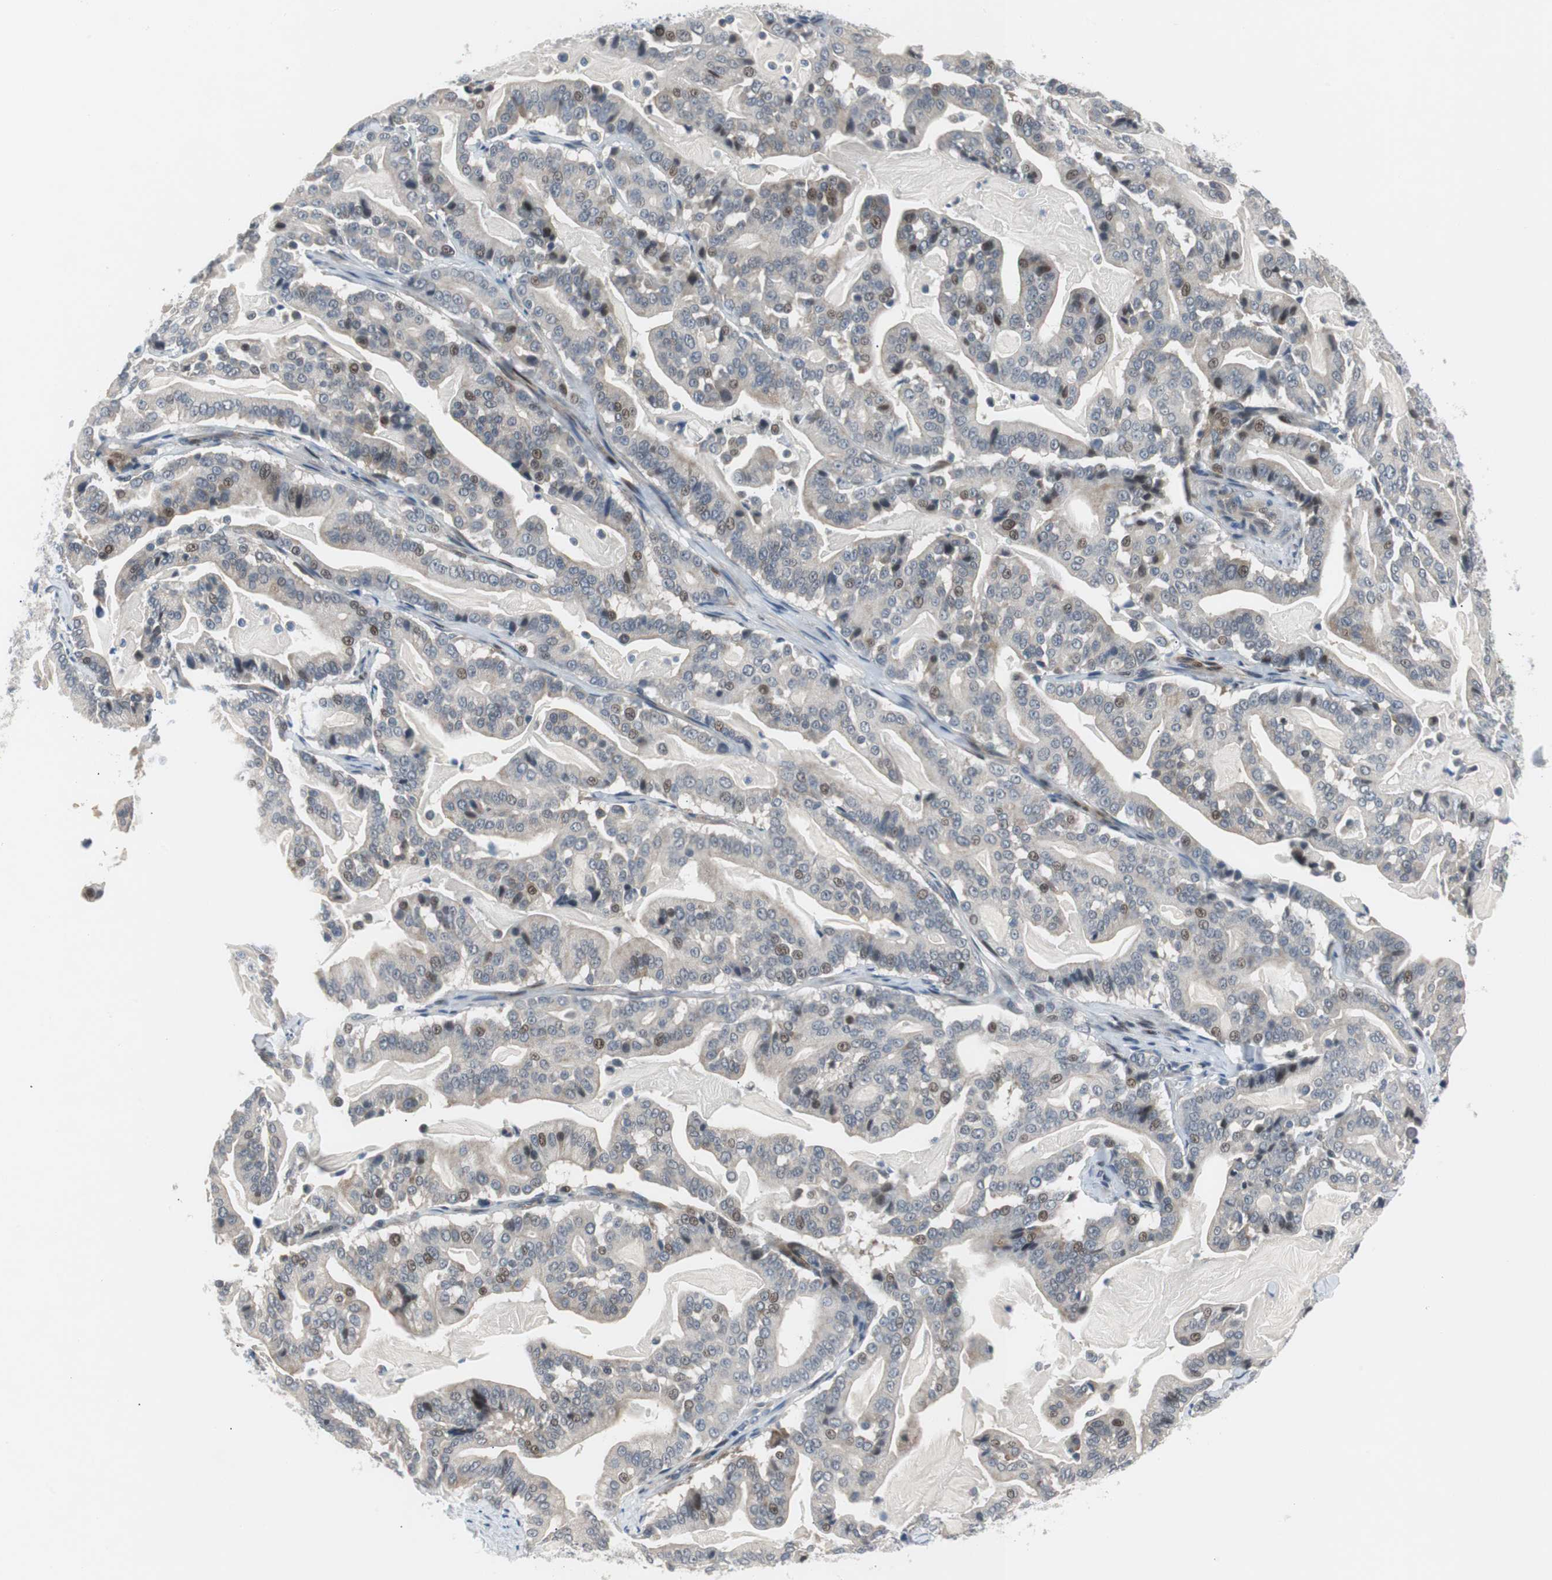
{"staining": {"intensity": "moderate", "quantity": "<25%", "location": "nuclear"}, "tissue": "pancreatic cancer", "cell_type": "Tumor cells", "image_type": "cancer", "snomed": [{"axis": "morphology", "description": "Adenocarcinoma, NOS"}, {"axis": "topography", "description": "Pancreas"}], "caption": "Approximately <25% of tumor cells in human pancreatic cancer (adenocarcinoma) demonstrate moderate nuclear protein positivity as visualized by brown immunohistochemical staining.", "gene": "MAP2K4", "patient": {"sex": "male", "age": 63}}